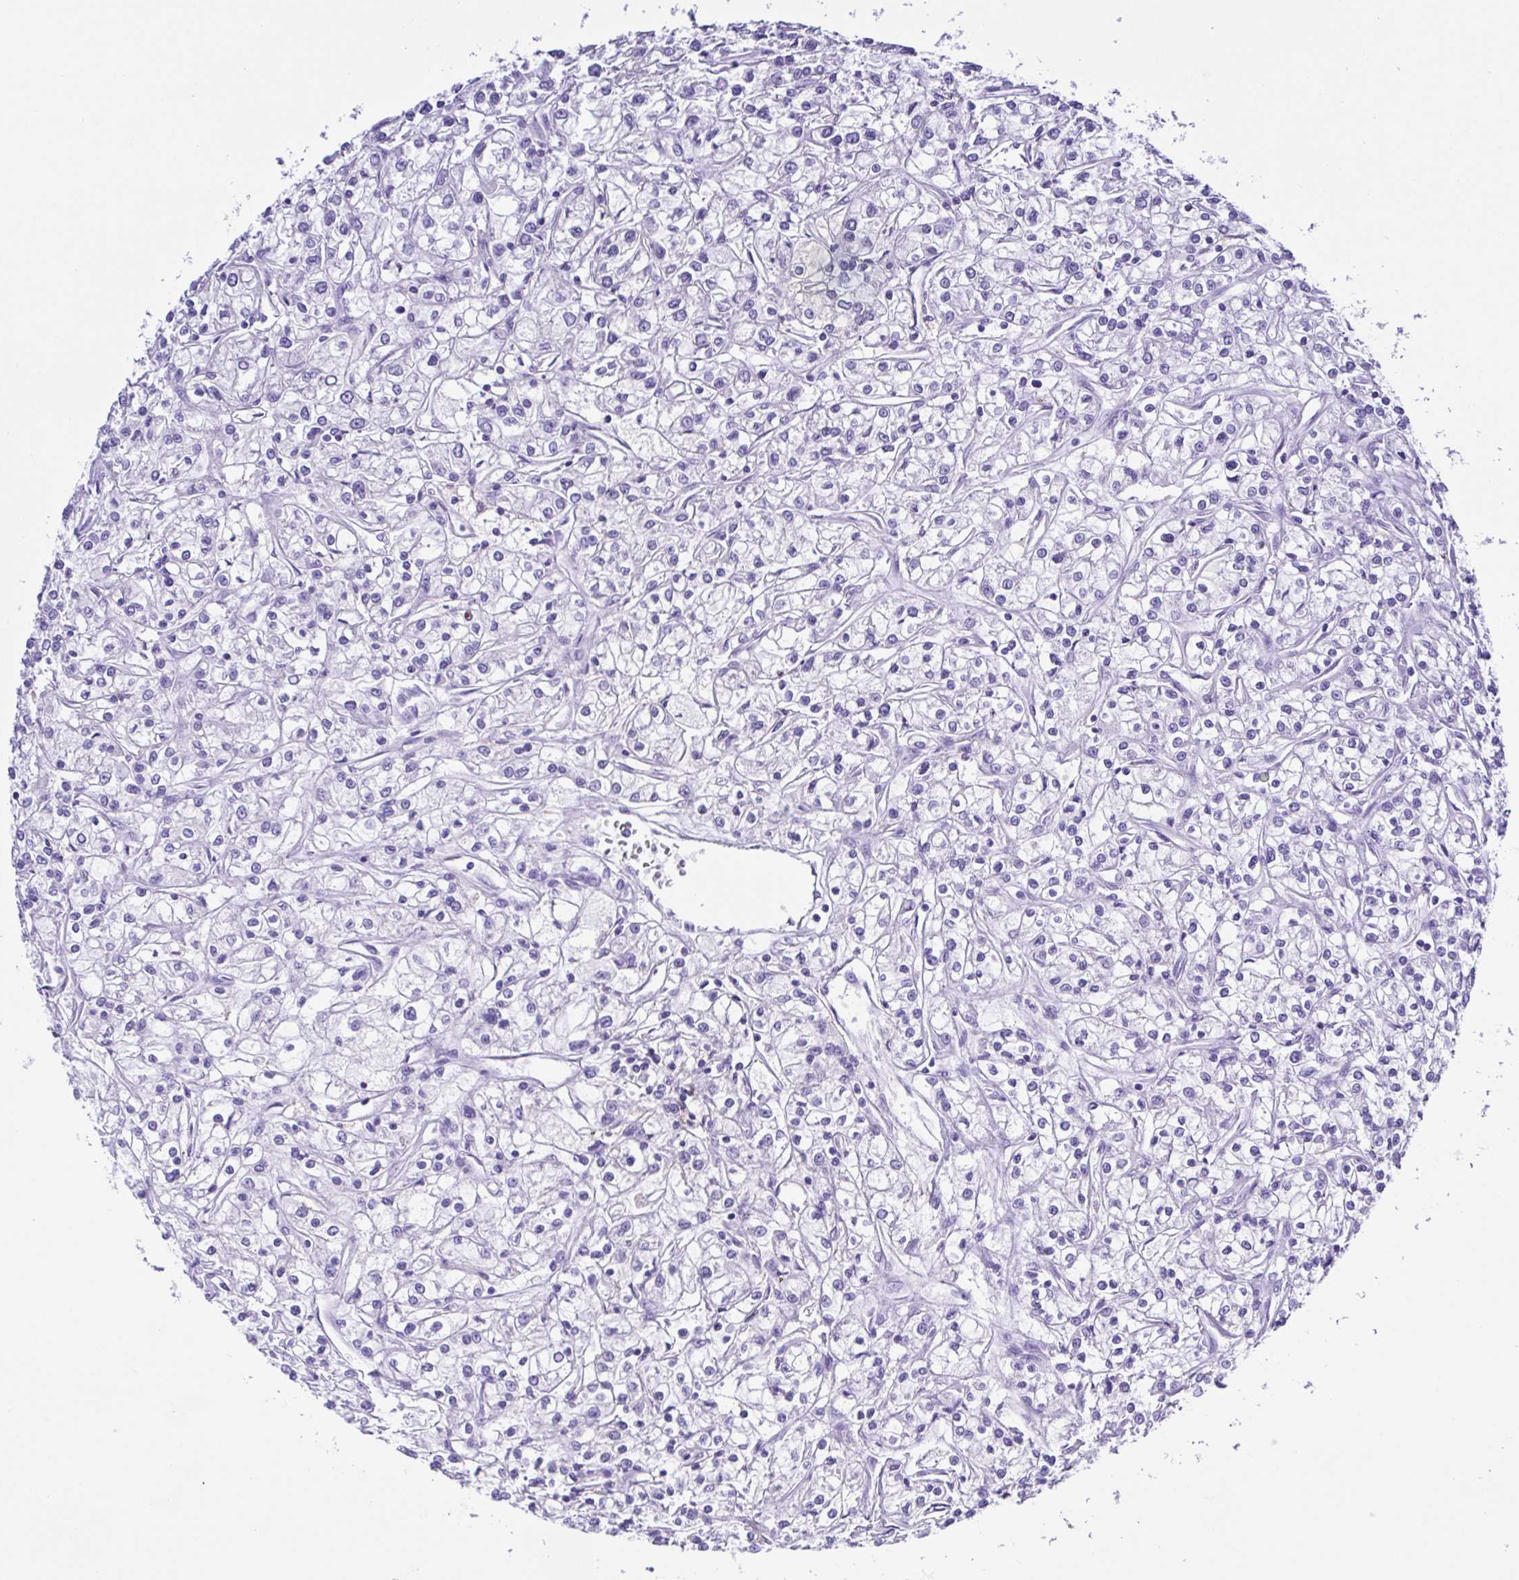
{"staining": {"intensity": "negative", "quantity": "none", "location": "none"}, "tissue": "renal cancer", "cell_type": "Tumor cells", "image_type": "cancer", "snomed": [{"axis": "morphology", "description": "Adenocarcinoma, NOS"}, {"axis": "topography", "description": "Kidney"}], "caption": "A high-resolution photomicrograph shows immunohistochemistry staining of adenocarcinoma (renal), which displays no significant expression in tumor cells.", "gene": "CD72", "patient": {"sex": "female", "age": 59}}